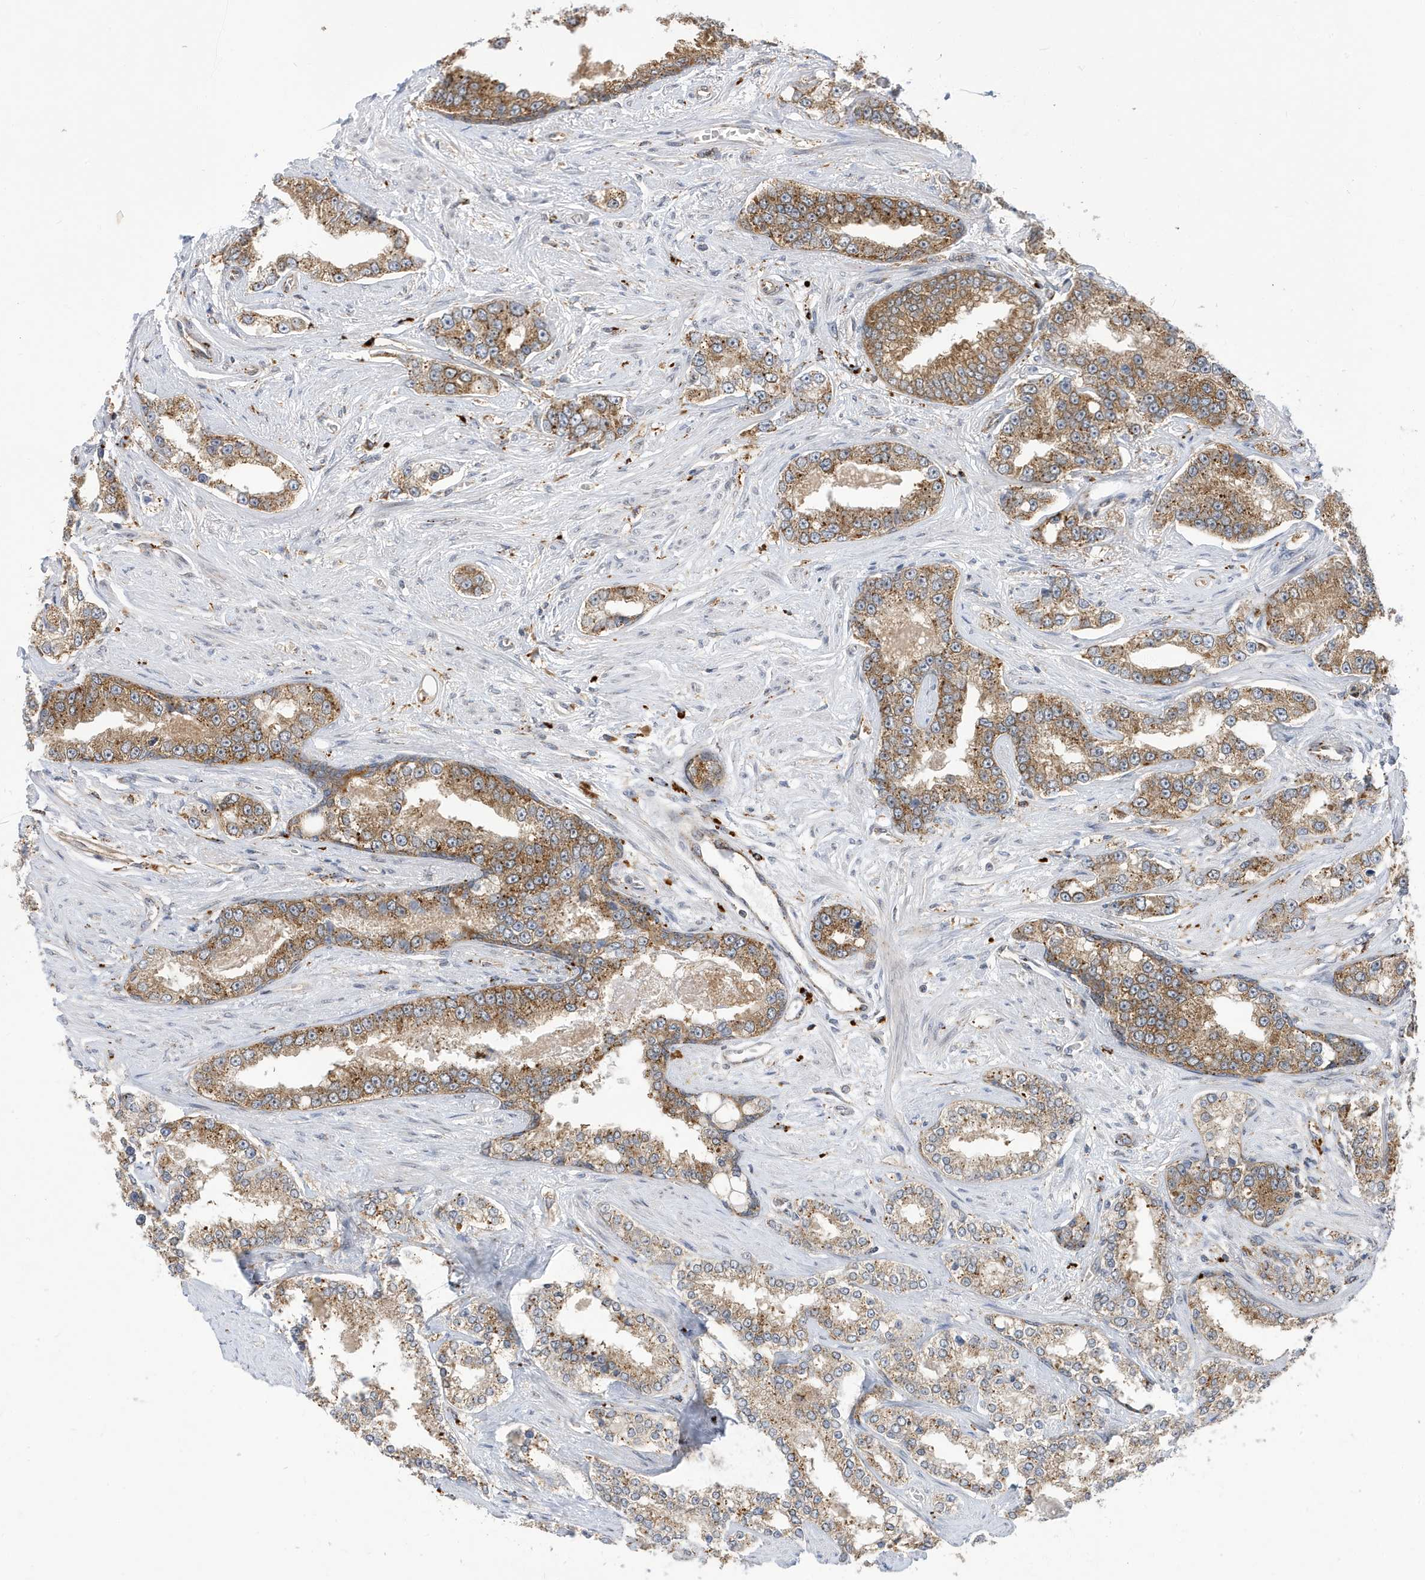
{"staining": {"intensity": "moderate", "quantity": ">75%", "location": "cytoplasmic/membranous"}, "tissue": "prostate cancer", "cell_type": "Tumor cells", "image_type": "cancer", "snomed": [{"axis": "morphology", "description": "Normal tissue, NOS"}, {"axis": "morphology", "description": "Adenocarcinoma, High grade"}, {"axis": "topography", "description": "Prostate"}], "caption": "The photomicrograph exhibits immunohistochemical staining of prostate cancer (adenocarcinoma (high-grade)). There is moderate cytoplasmic/membranous staining is present in about >75% of tumor cells.", "gene": "ZNF507", "patient": {"sex": "male", "age": 83}}